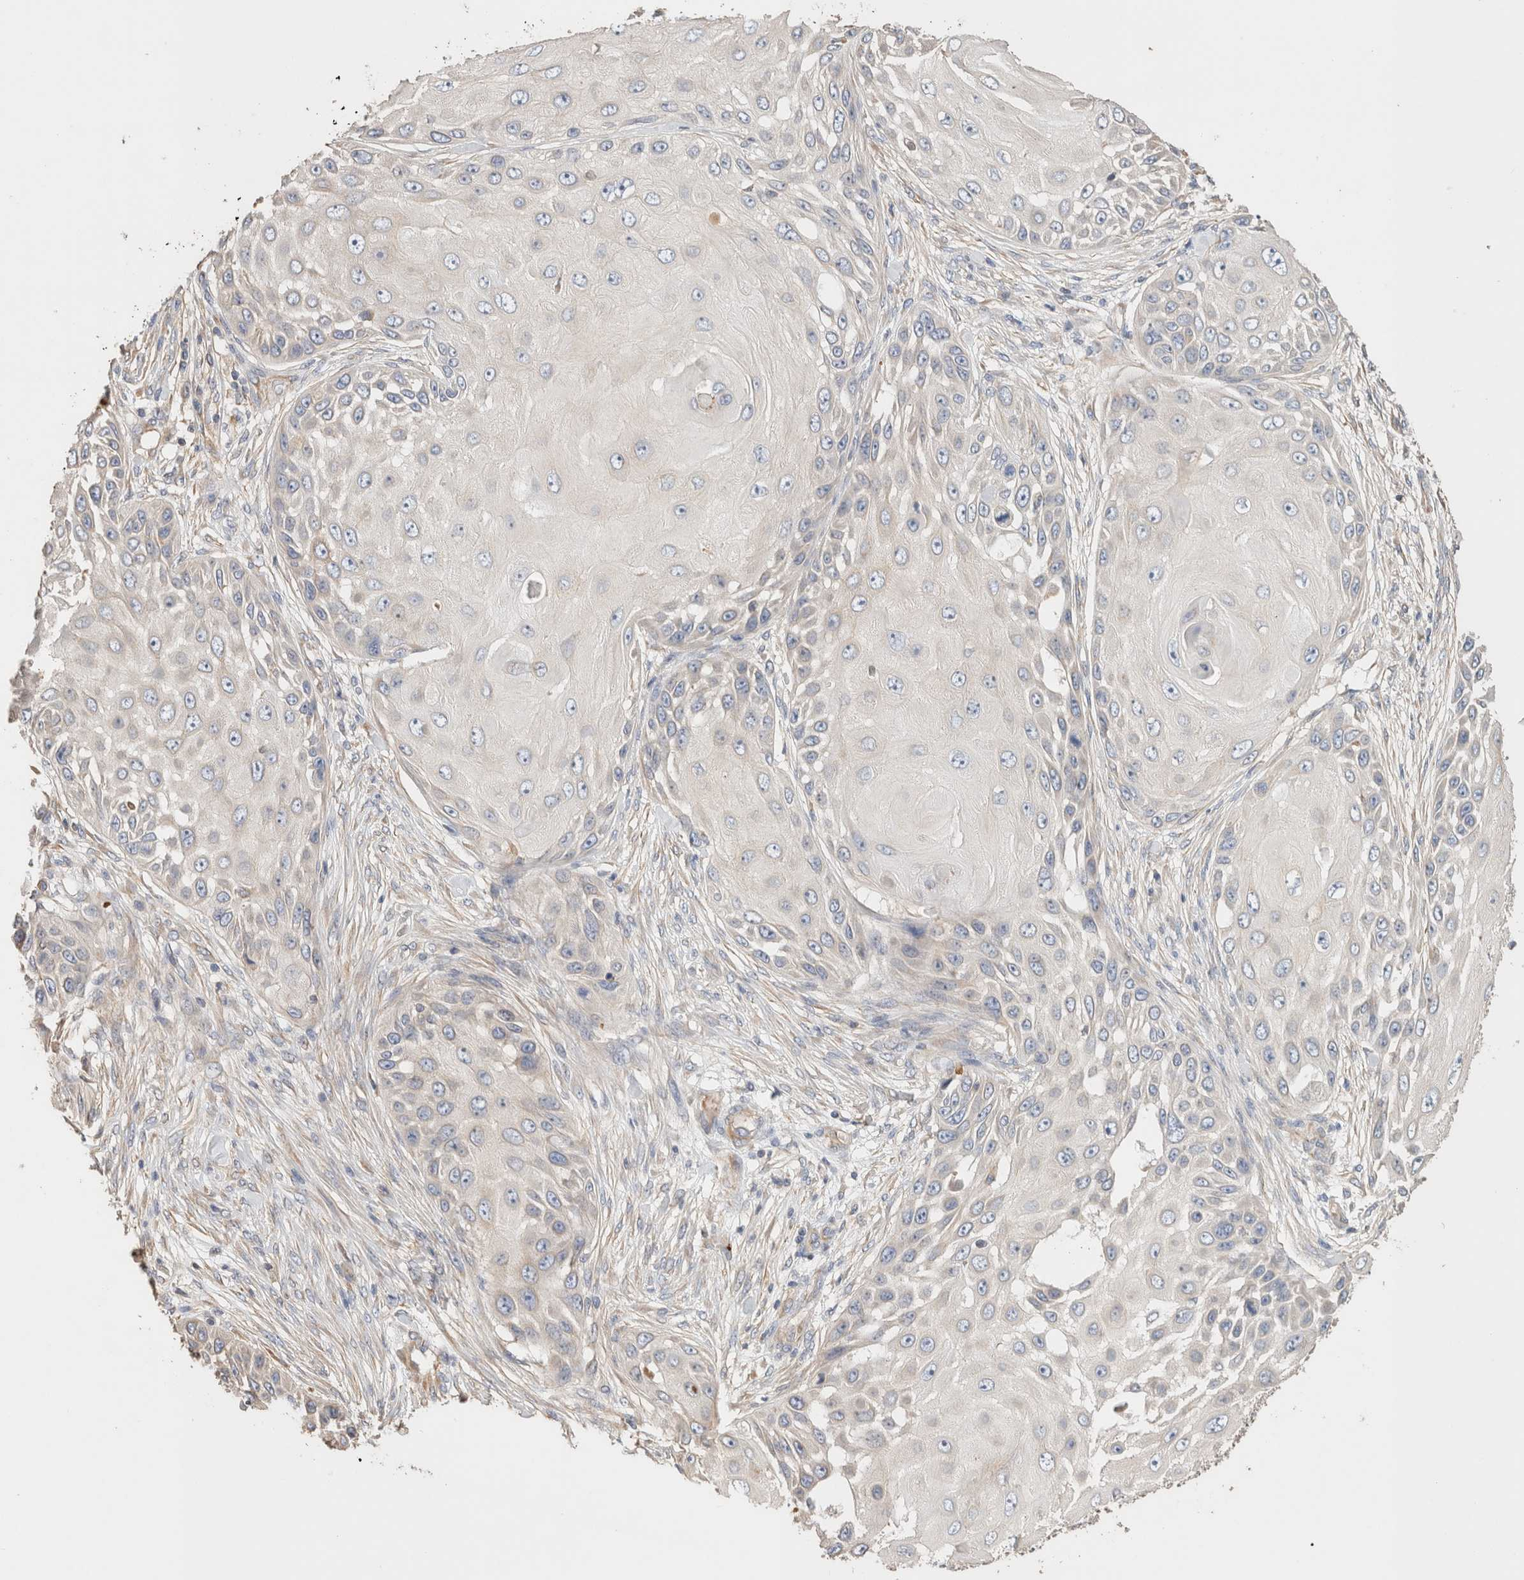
{"staining": {"intensity": "negative", "quantity": "none", "location": "none"}, "tissue": "skin cancer", "cell_type": "Tumor cells", "image_type": "cancer", "snomed": [{"axis": "morphology", "description": "Squamous cell carcinoma, NOS"}, {"axis": "topography", "description": "Skin"}], "caption": "IHC histopathology image of human squamous cell carcinoma (skin) stained for a protein (brown), which reveals no positivity in tumor cells.", "gene": "PROS1", "patient": {"sex": "female", "age": 44}}